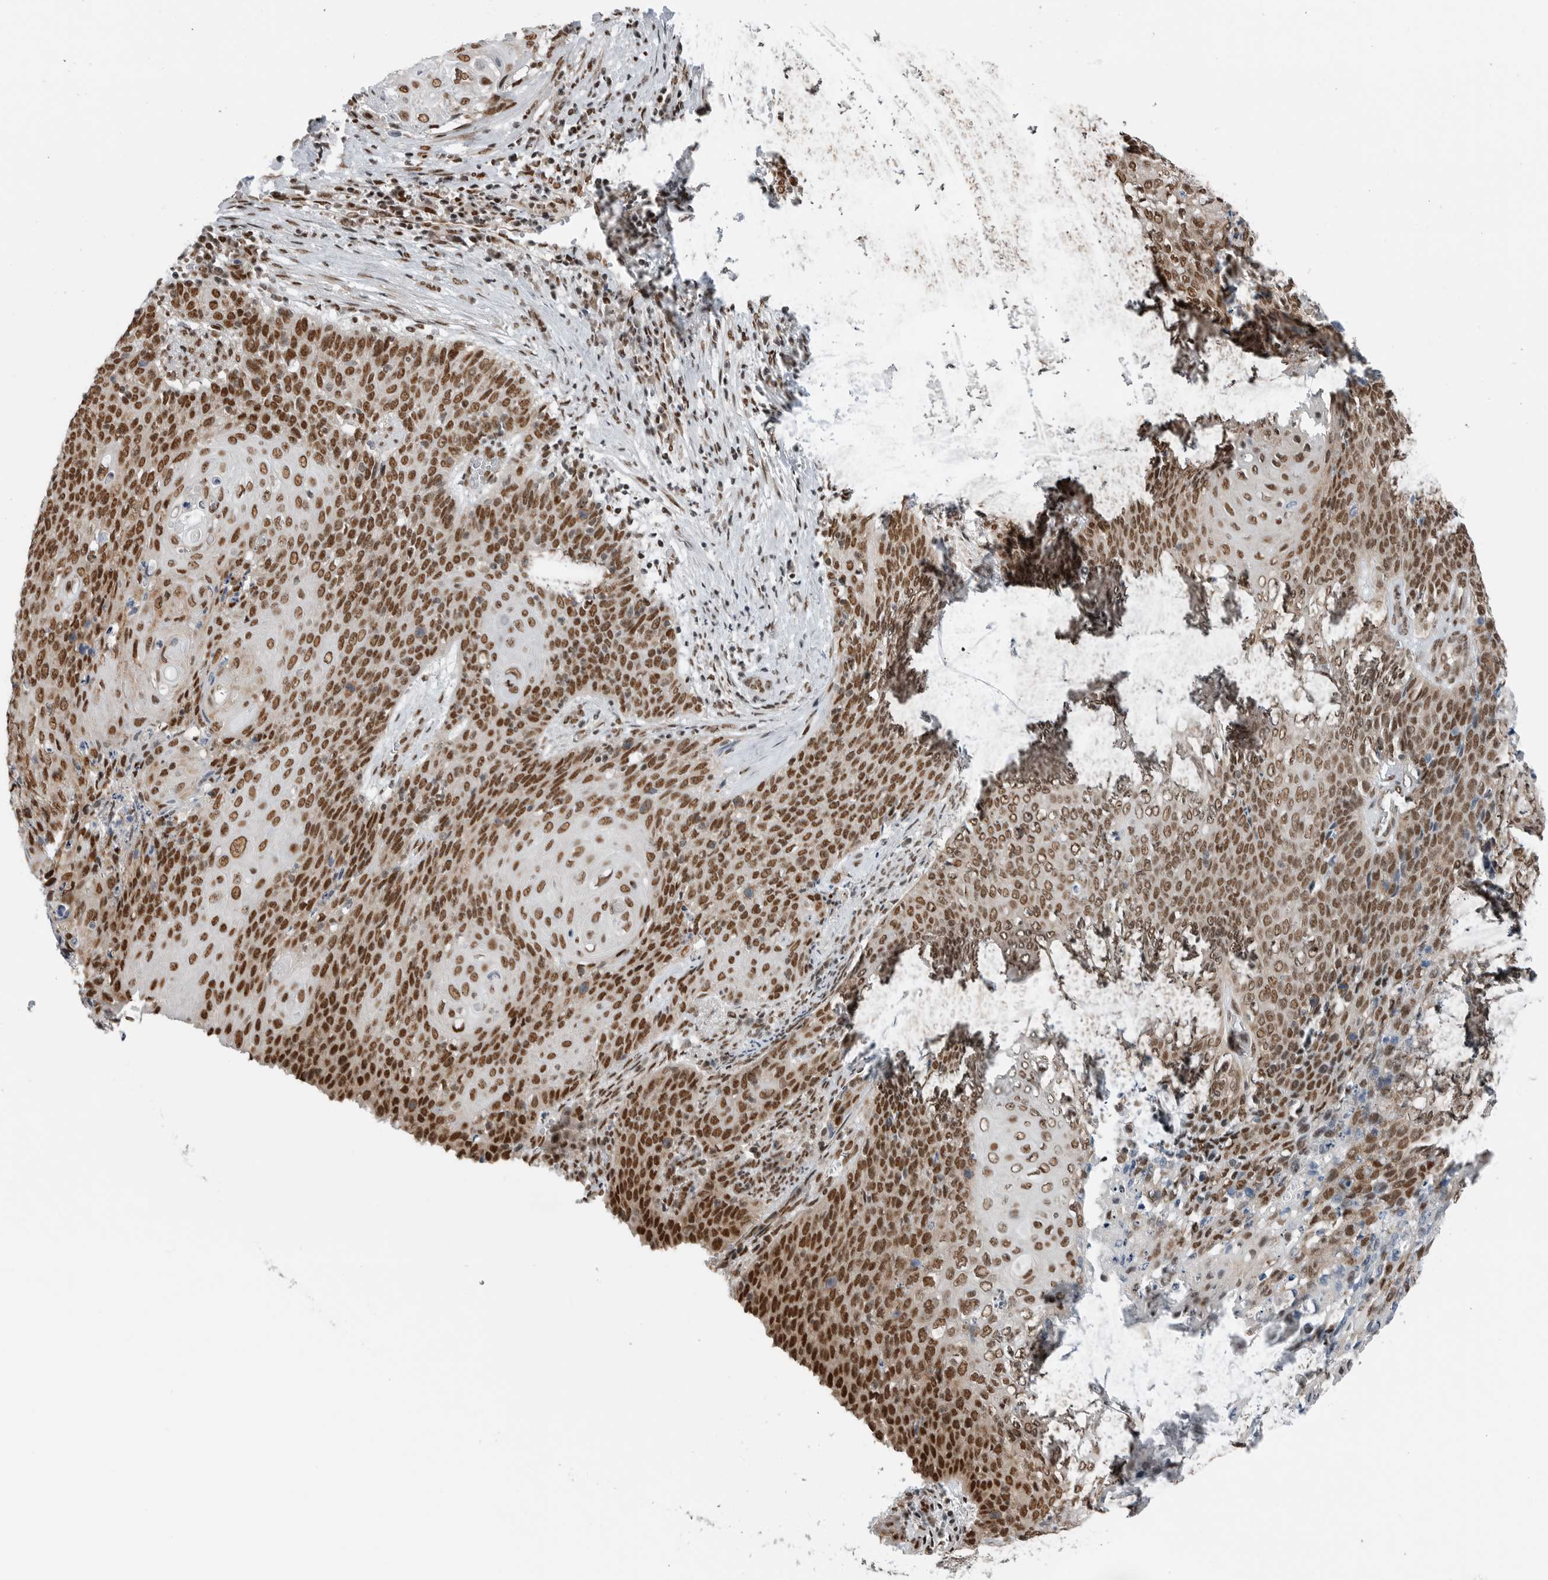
{"staining": {"intensity": "moderate", "quantity": ">75%", "location": "nuclear"}, "tissue": "cervical cancer", "cell_type": "Tumor cells", "image_type": "cancer", "snomed": [{"axis": "morphology", "description": "Squamous cell carcinoma, NOS"}, {"axis": "topography", "description": "Cervix"}], "caption": "Immunohistochemical staining of cervical cancer demonstrates medium levels of moderate nuclear staining in approximately >75% of tumor cells. (brown staining indicates protein expression, while blue staining denotes nuclei).", "gene": "BLZF1", "patient": {"sex": "female", "age": 39}}